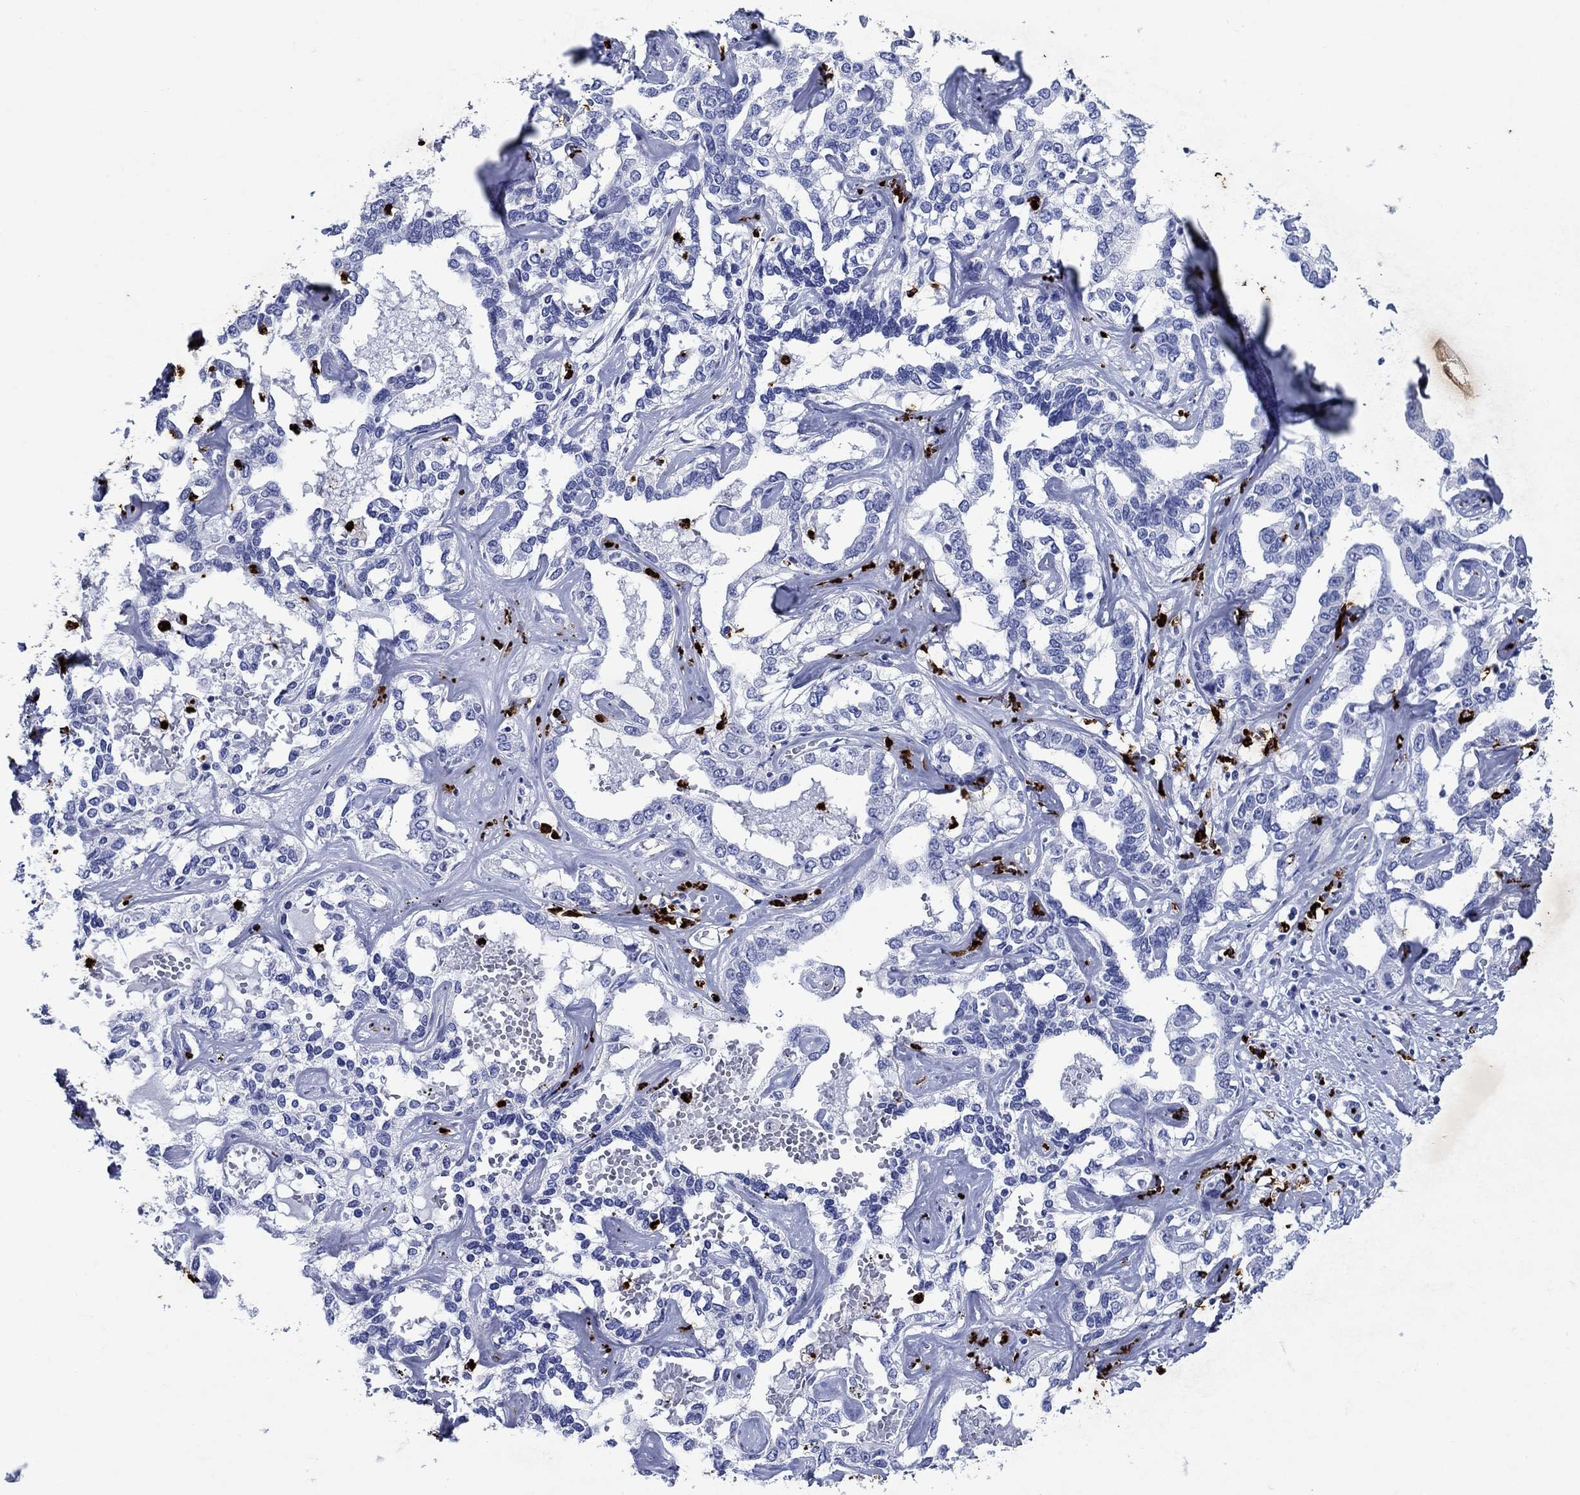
{"staining": {"intensity": "negative", "quantity": "none", "location": "none"}, "tissue": "liver cancer", "cell_type": "Tumor cells", "image_type": "cancer", "snomed": [{"axis": "morphology", "description": "Cholangiocarcinoma"}, {"axis": "topography", "description": "Liver"}], "caption": "The image demonstrates no significant positivity in tumor cells of liver cancer.", "gene": "AZU1", "patient": {"sex": "male", "age": 59}}